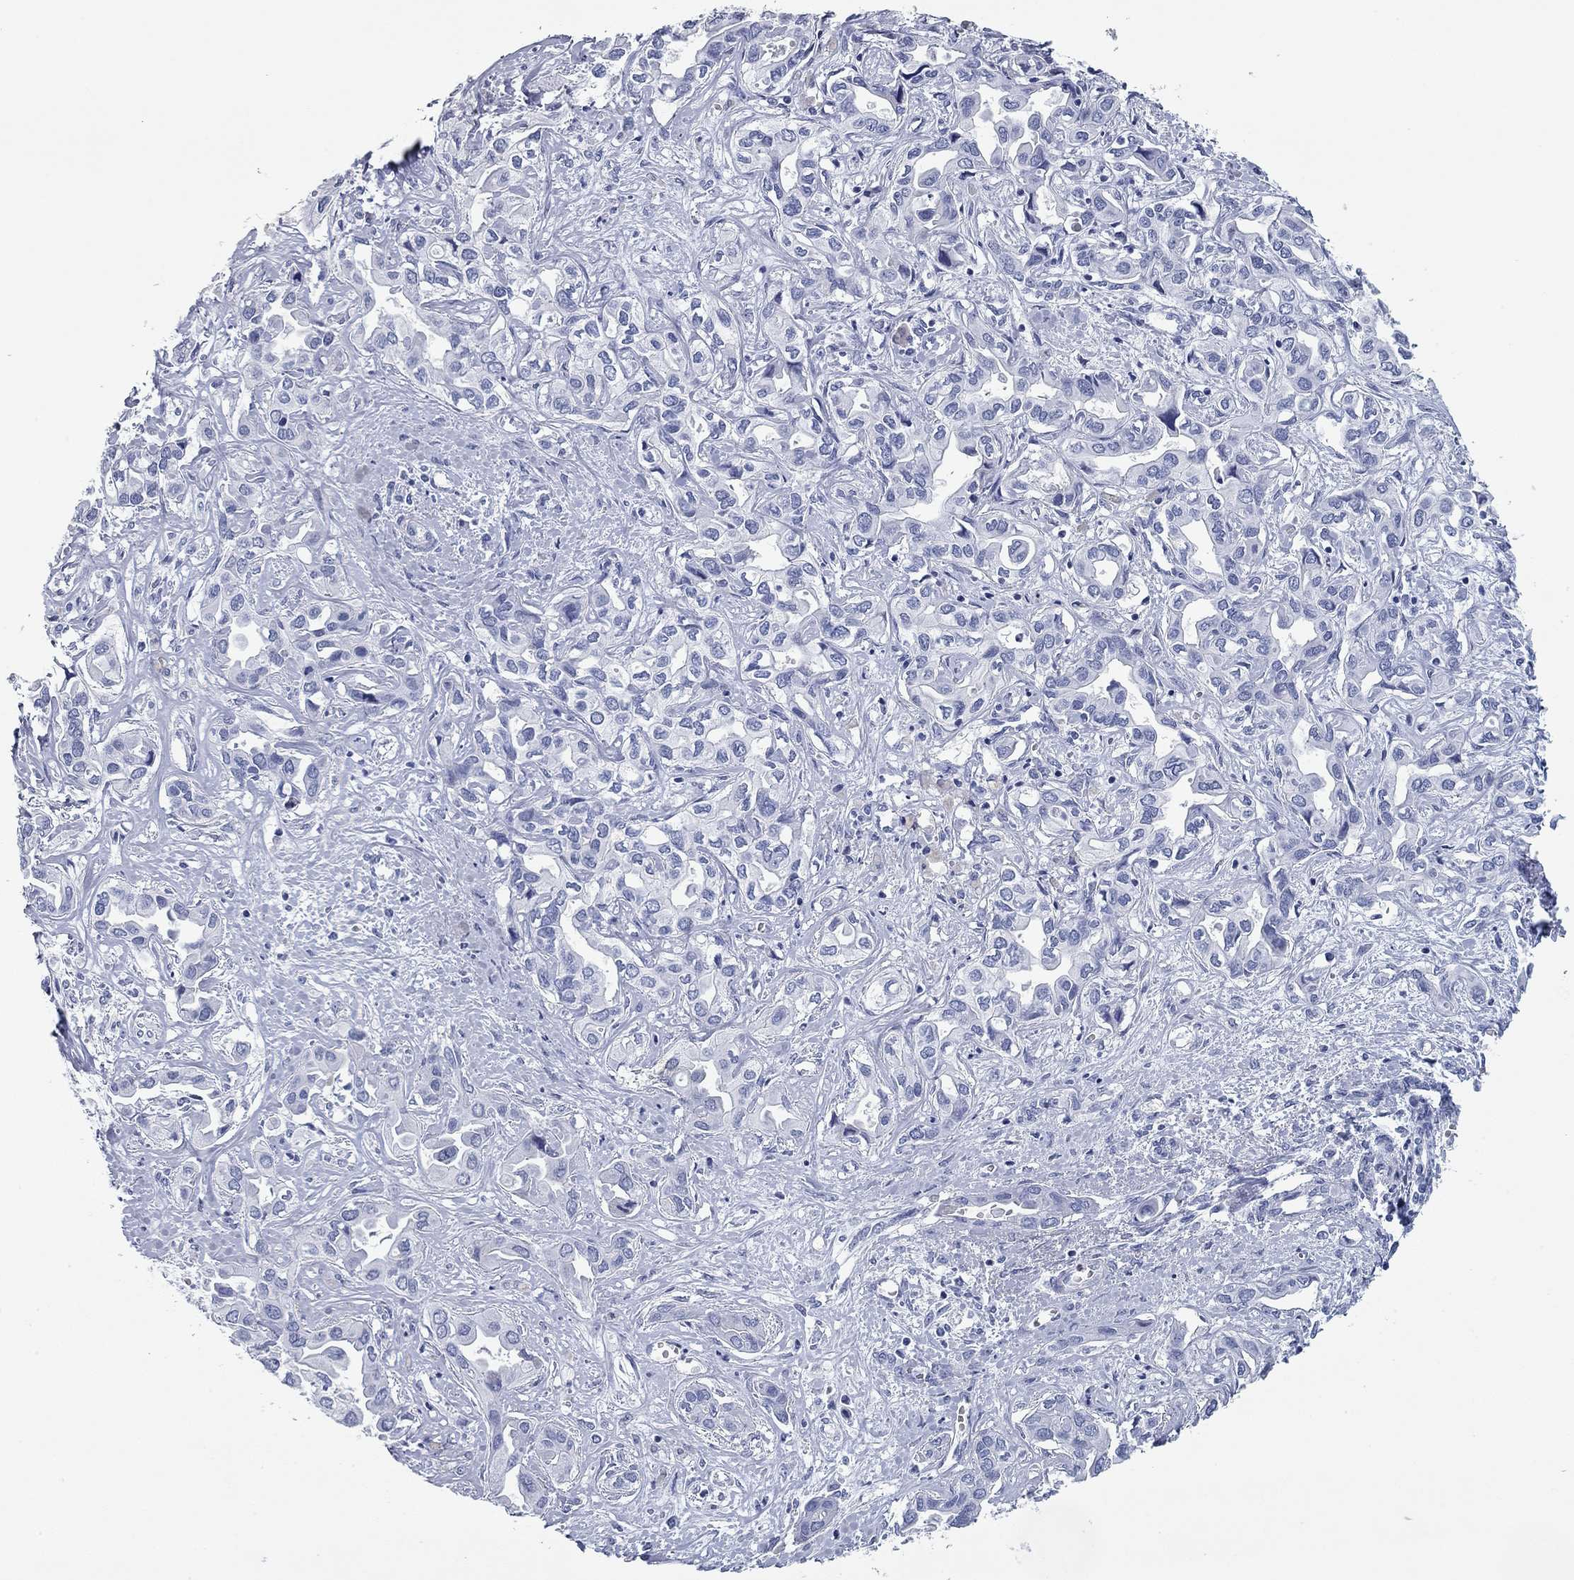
{"staining": {"intensity": "negative", "quantity": "none", "location": "none"}, "tissue": "liver cancer", "cell_type": "Tumor cells", "image_type": "cancer", "snomed": [{"axis": "morphology", "description": "Cholangiocarcinoma"}, {"axis": "topography", "description": "Liver"}], "caption": "Liver cancer (cholangiocarcinoma) was stained to show a protein in brown. There is no significant staining in tumor cells. (DAB immunohistochemistry with hematoxylin counter stain).", "gene": "CHI3L2", "patient": {"sex": "female", "age": 64}}